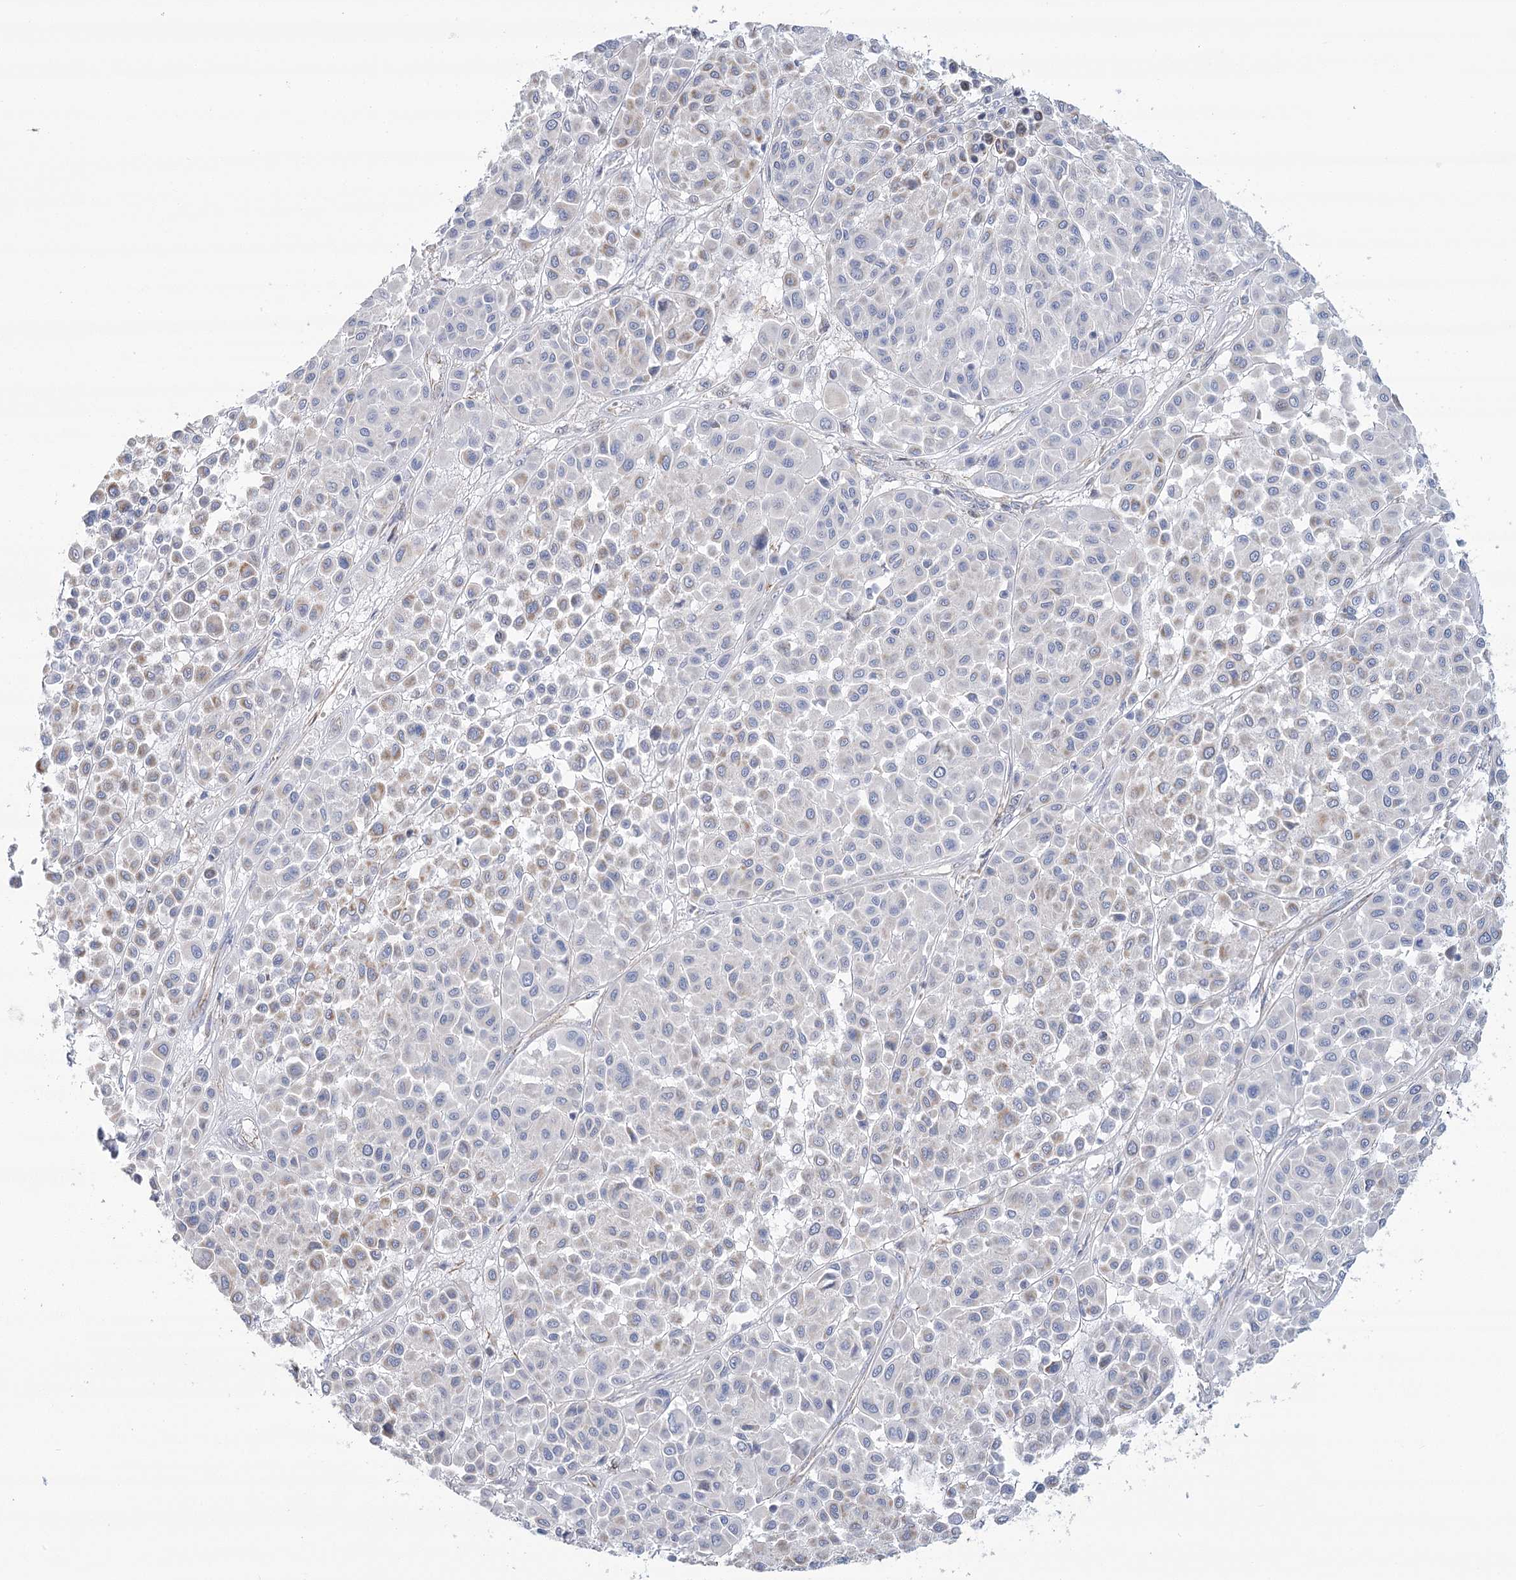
{"staining": {"intensity": "negative", "quantity": "none", "location": "none"}, "tissue": "melanoma", "cell_type": "Tumor cells", "image_type": "cancer", "snomed": [{"axis": "morphology", "description": "Malignant melanoma, Metastatic site"}, {"axis": "topography", "description": "Soft tissue"}], "caption": "A photomicrograph of human malignant melanoma (metastatic site) is negative for staining in tumor cells.", "gene": "SNX7", "patient": {"sex": "male", "age": 41}}